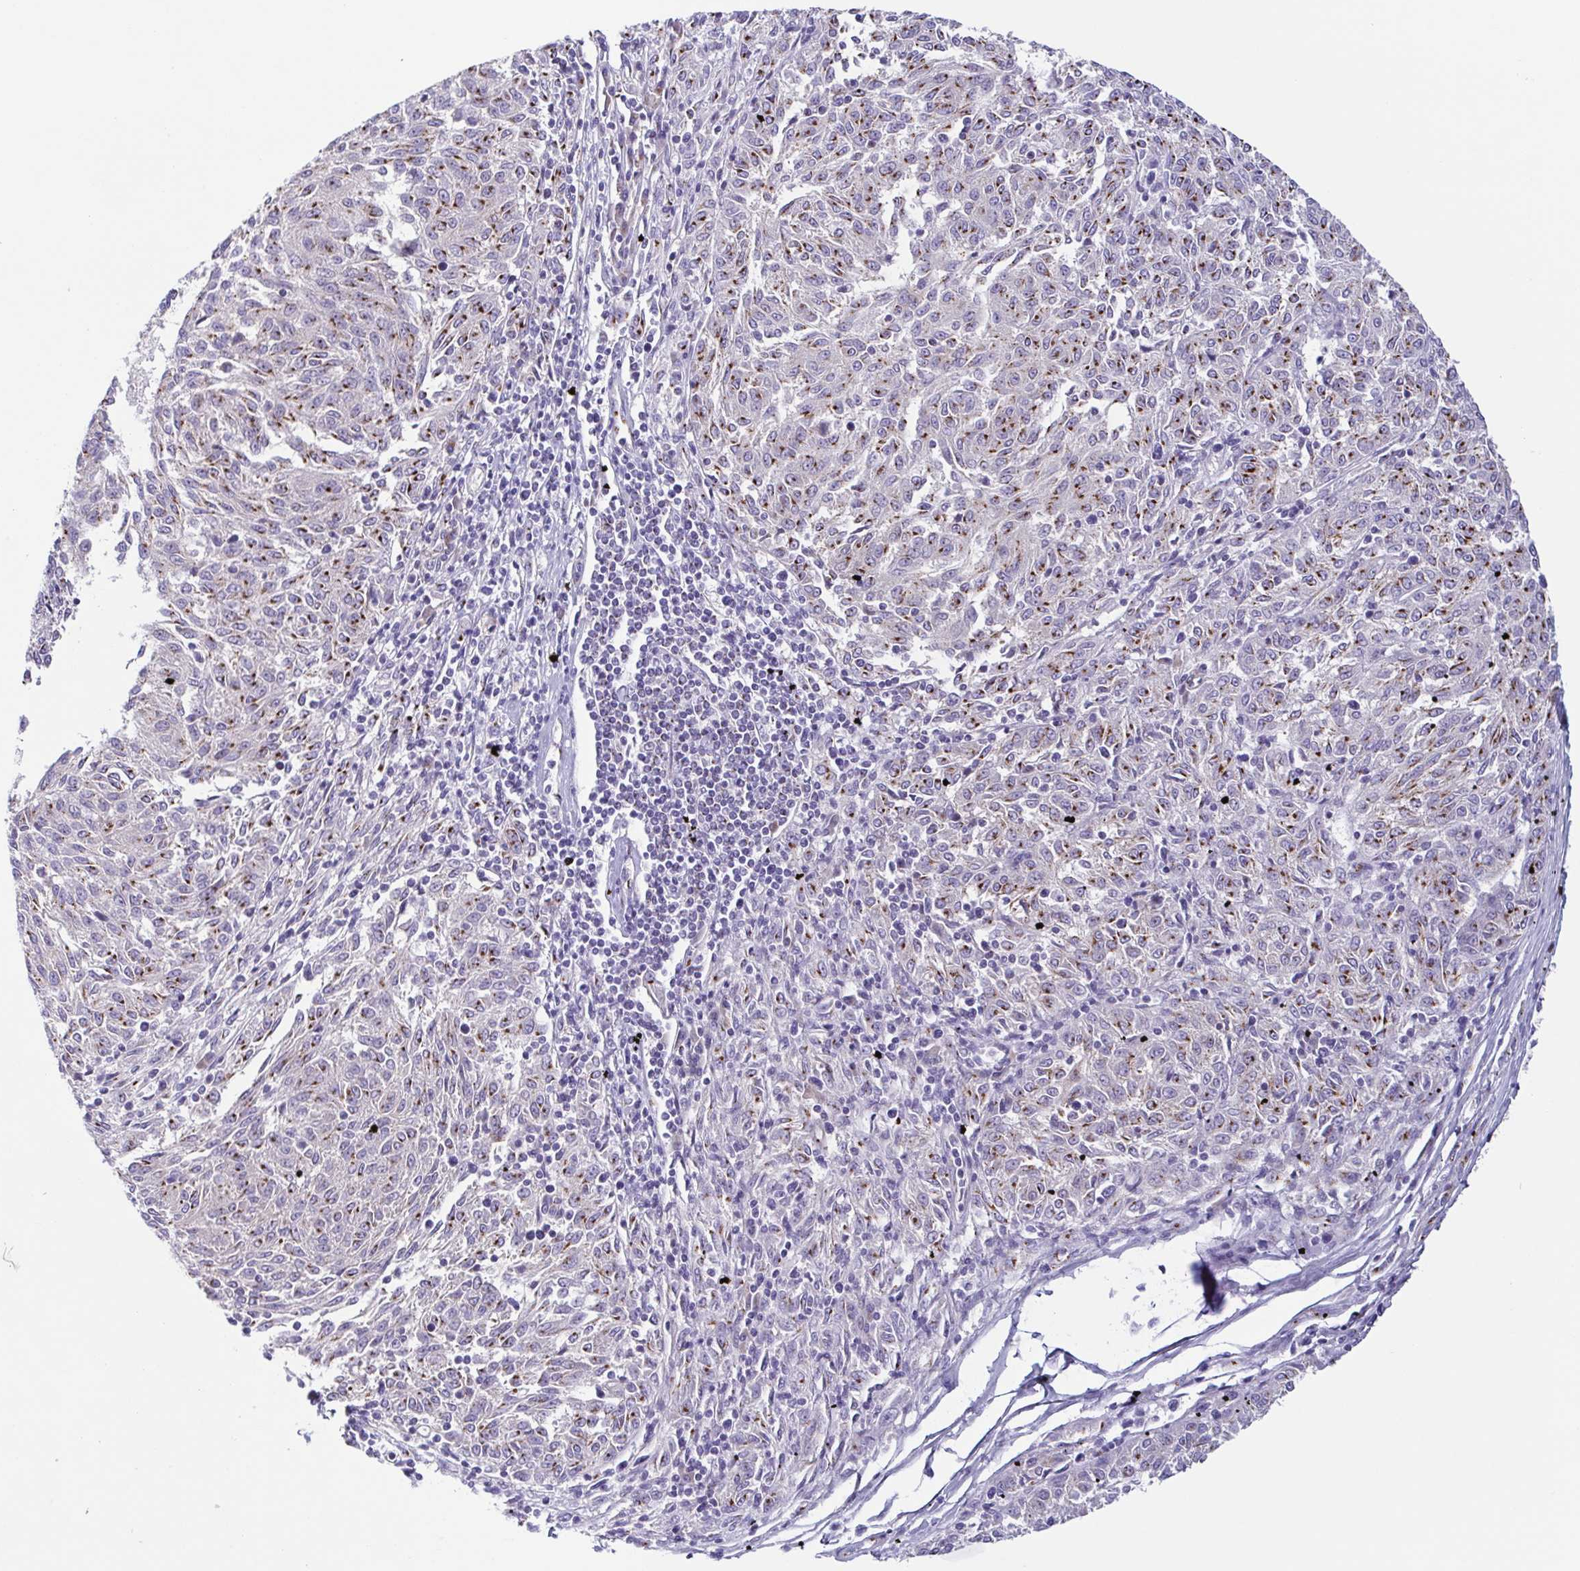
{"staining": {"intensity": "moderate", "quantity": "25%-75%", "location": "cytoplasmic/membranous"}, "tissue": "melanoma", "cell_type": "Tumor cells", "image_type": "cancer", "snomed": [{"axis": "morphology", "description": "Malignant melanoma, NOS"}, {"axis": "topography", "description": "Skin"}], "caption": "IHC (DAB) staining of human melanoma reveals moderate cytoplasmic/membranous protein positivity in about 25%-75% of tumor cells. The staining was performed using DAB, with brown indicating positive protein expression. Nuclei are stained blue with hematoxylin.", "gene": "COL17A1", "patient": {"sex": "female", "age": 72}}